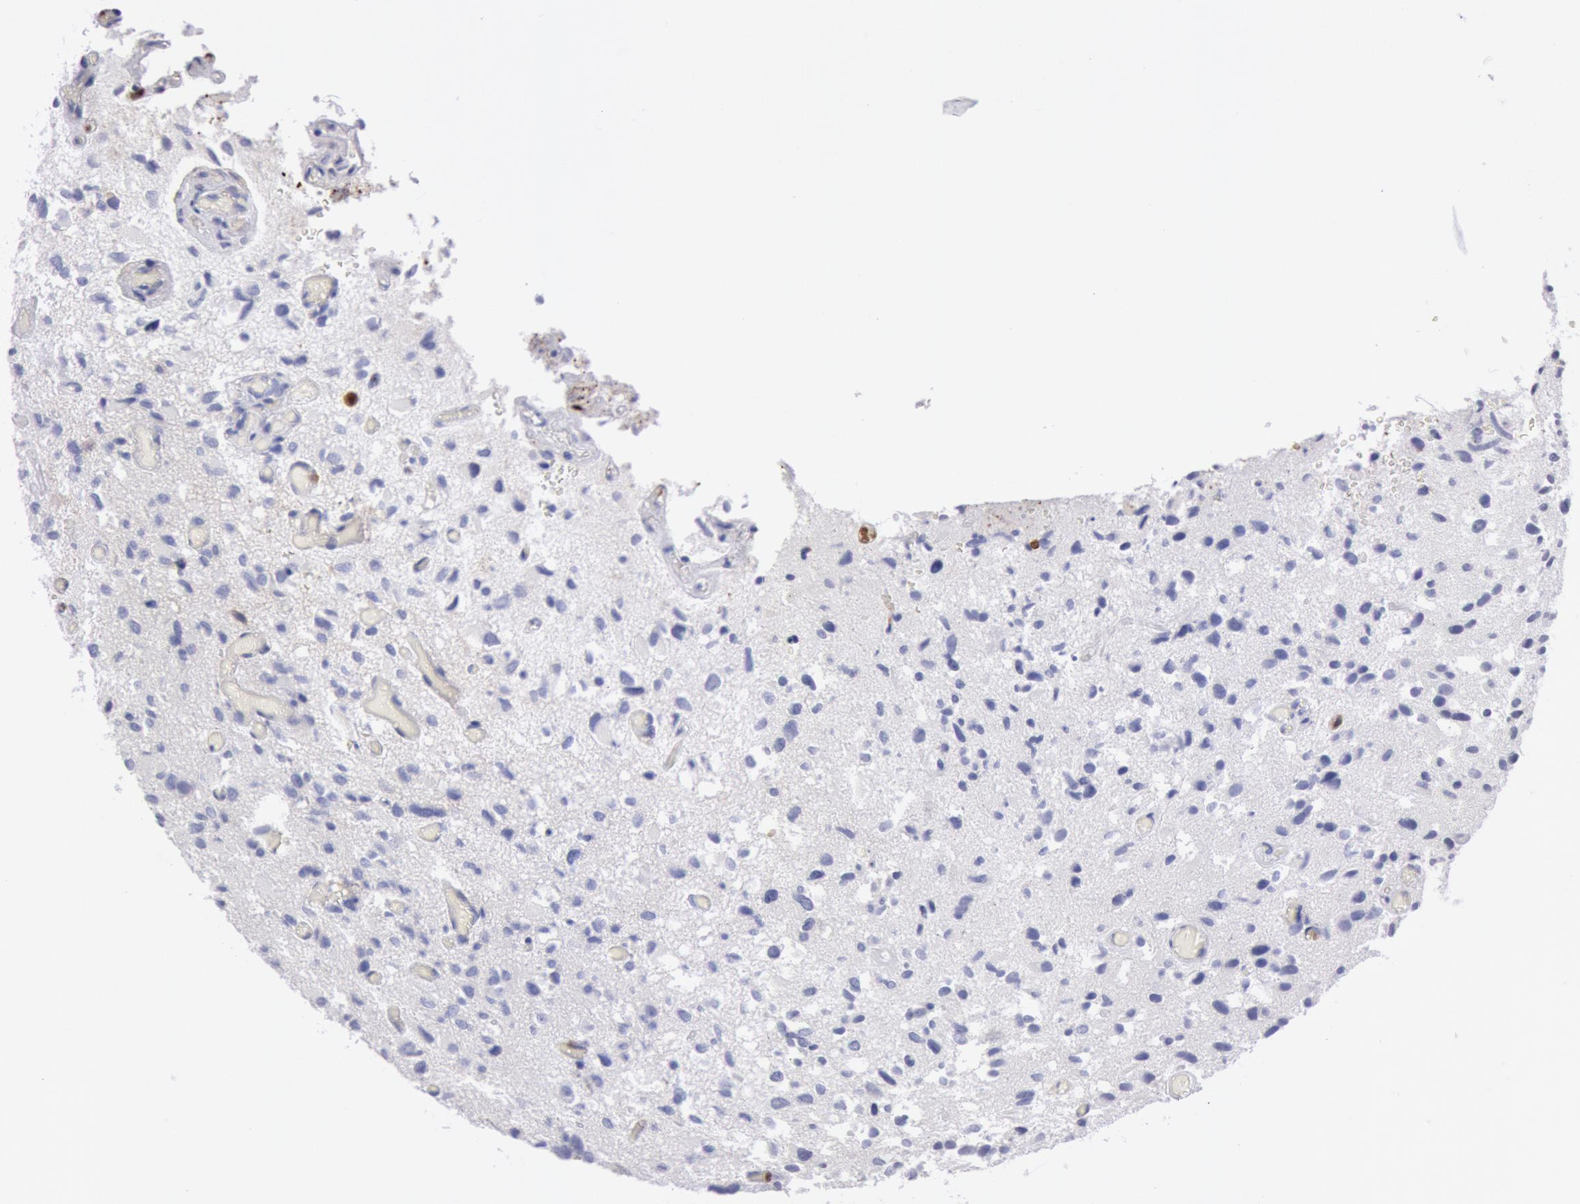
{"staining": {"intensity": "negative", "quantity": "none", "location": "none"}, "tissue": "glioma", "cell_type": "Tumor cells", "image_type": "cancer", "snomed": [{"axis": "morphology", "description": "Glioma, malignant, High grade"}, {"axis": "topography", "description": "Brain"}], "caption": "Glioma stained for a protein using IHC shows no positivity tumor cells.", "gene": "FCN1", "patient": {"sex": "male", "age": 69}}